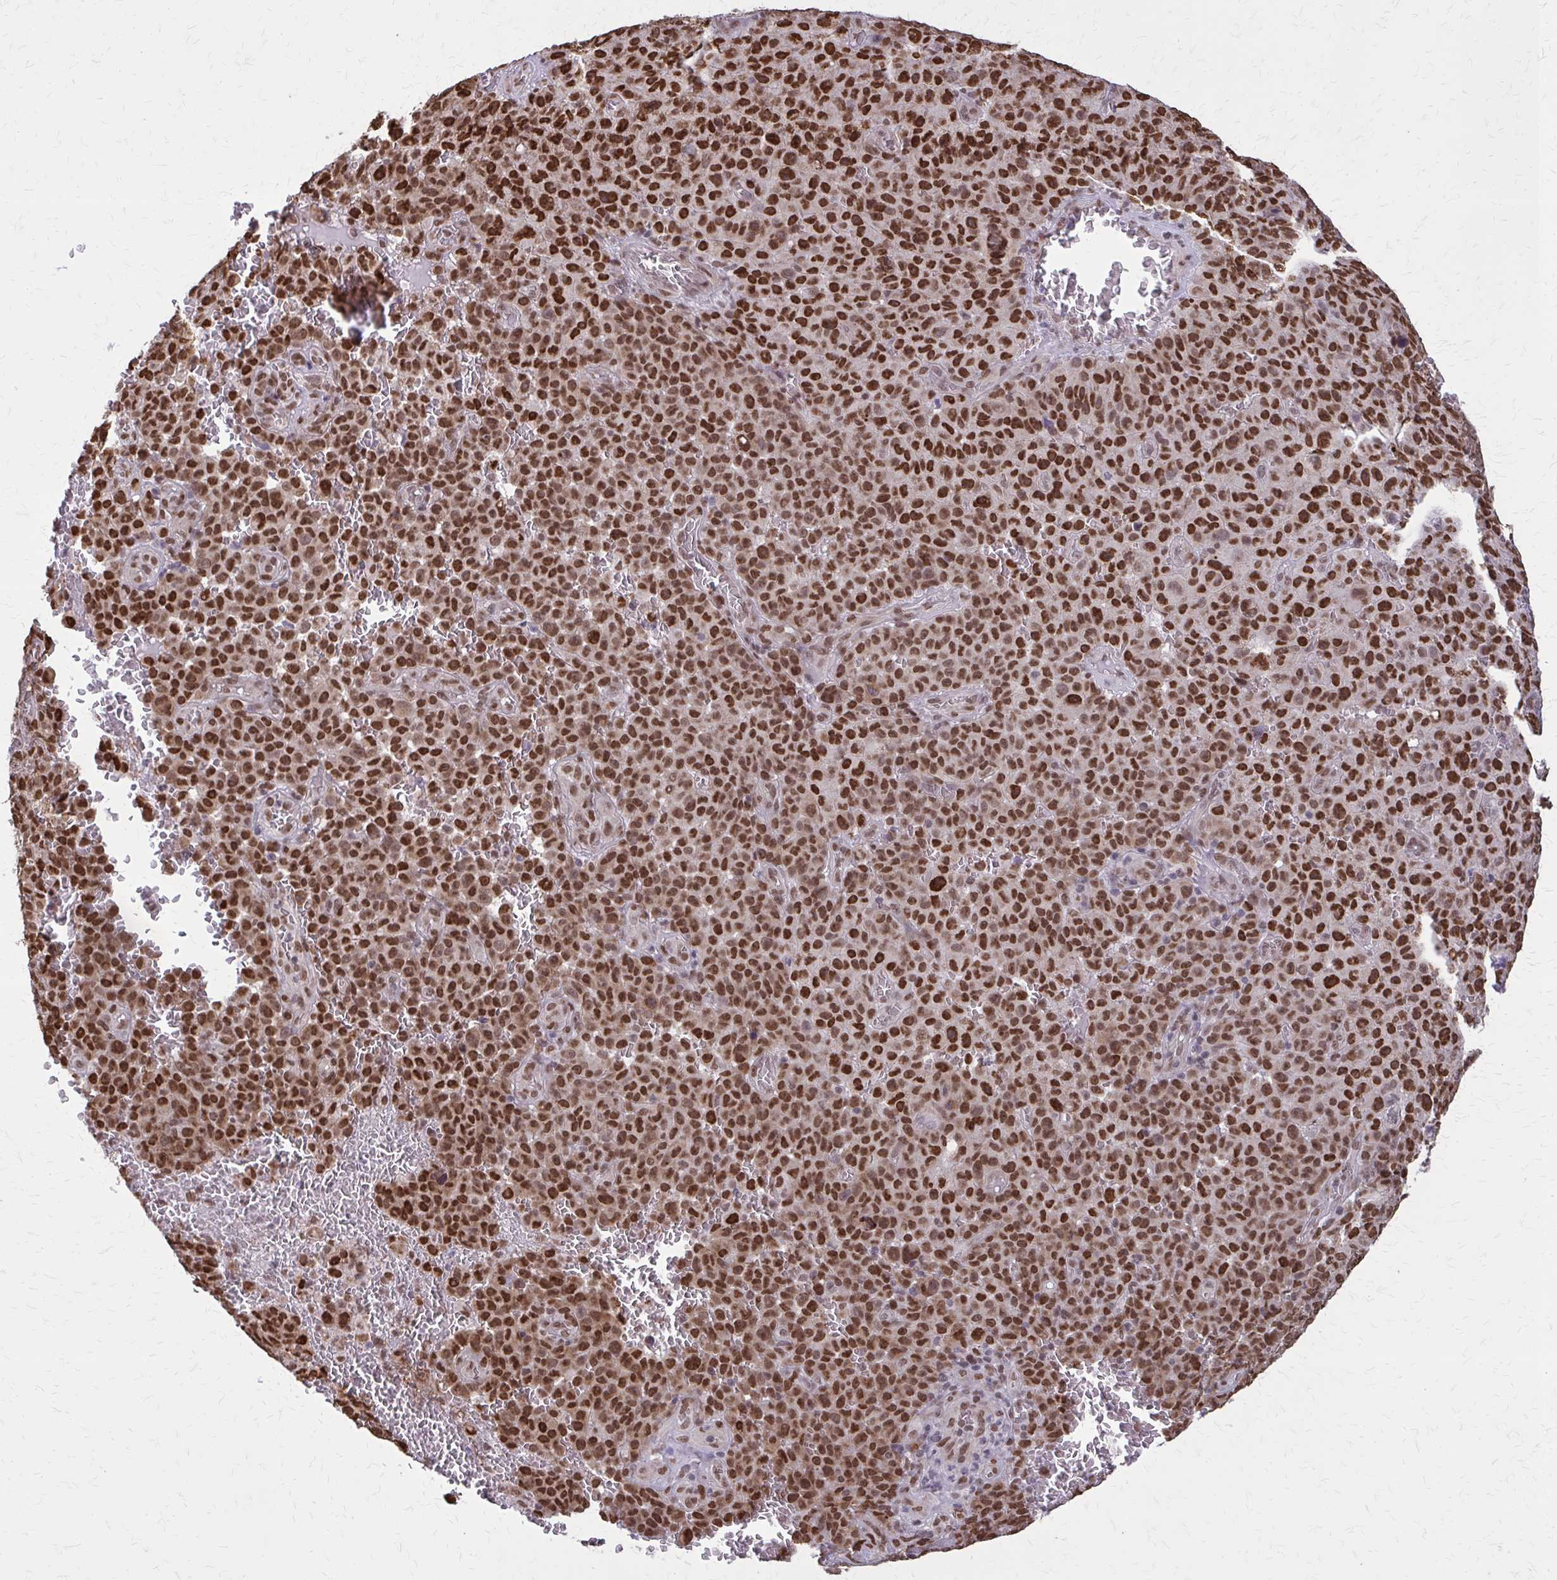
{"staining": {"intensity": "strong", "quantity": ">75%", "location": "nuclear"}, "tissue": "melanoma", "cell_type": "Tumor cells", "image_type": "cancer", "snomed": [{"axis": "morphology", "description": "Malignant melanoma, NOS"}, {"axis": "topography", "description": "Skin"}], "caption": "Human melanoma stained for a protein (brown) exhibits strong nuclear positive expression in about >75% of tumor cells.", "gene": "TTF1", "patient": {"sex": "female", "age": 82}}